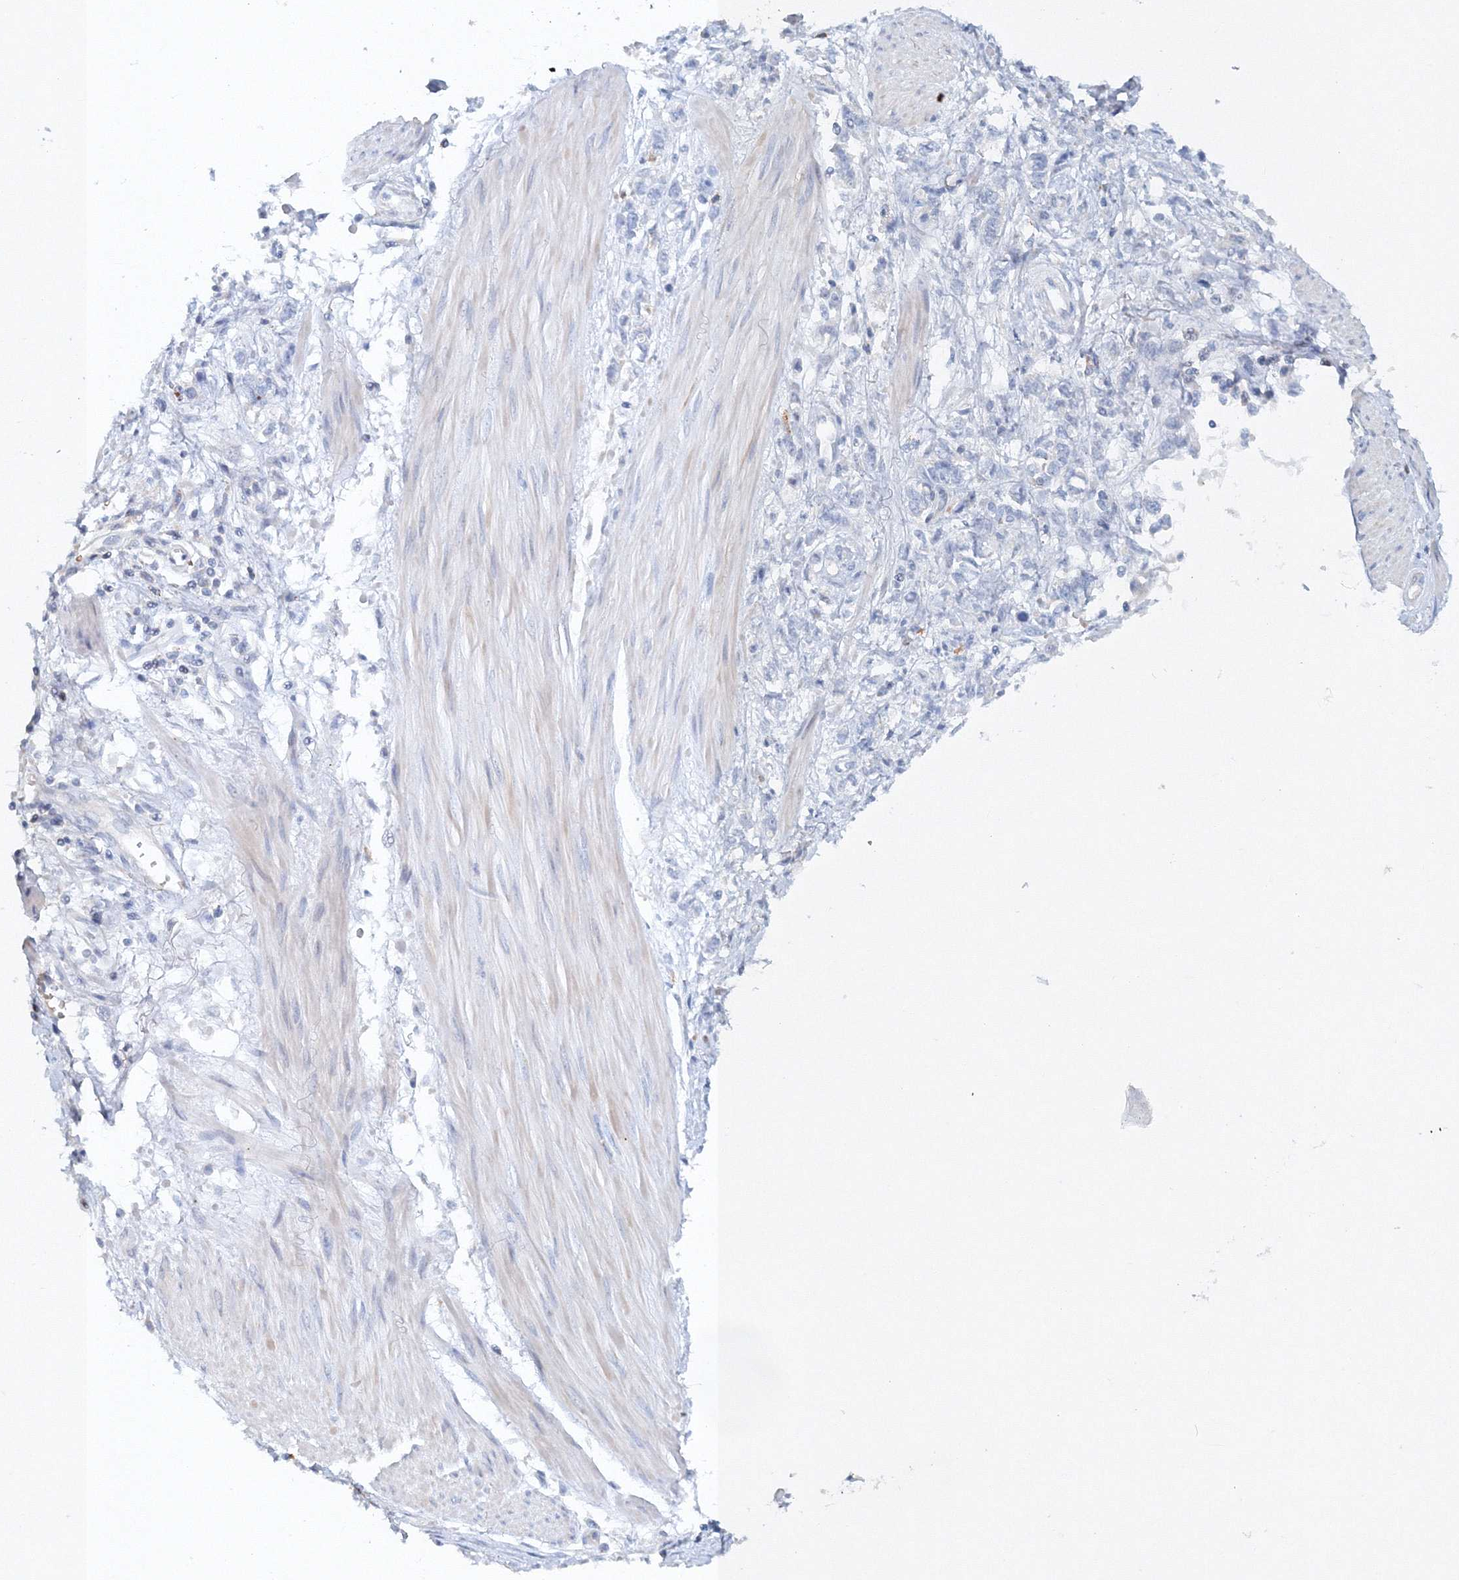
{"staining": {"intensity": "negative", "quantity": "none", "location": "none"}, "tissue": "stomach cancer", "cell_type": "Tumor cells", "image_type": "cancer", "snomed": [{"axis": "morphology", "description": "Adenocarcinoma, NOS"}, {"axis": "topography", "description": "Stomach"}], "caption": "The immunohistochemistry (IHC) photomicrograph has no significant staining in tumor cells of stomach cancer tissue. (DAB (3,3'-diaminobenzidine) IHC visualized using brightfield microscopy, high magnification).", "gene": "SH3BP5", "patient": {"sex": "female", "age": 76}}